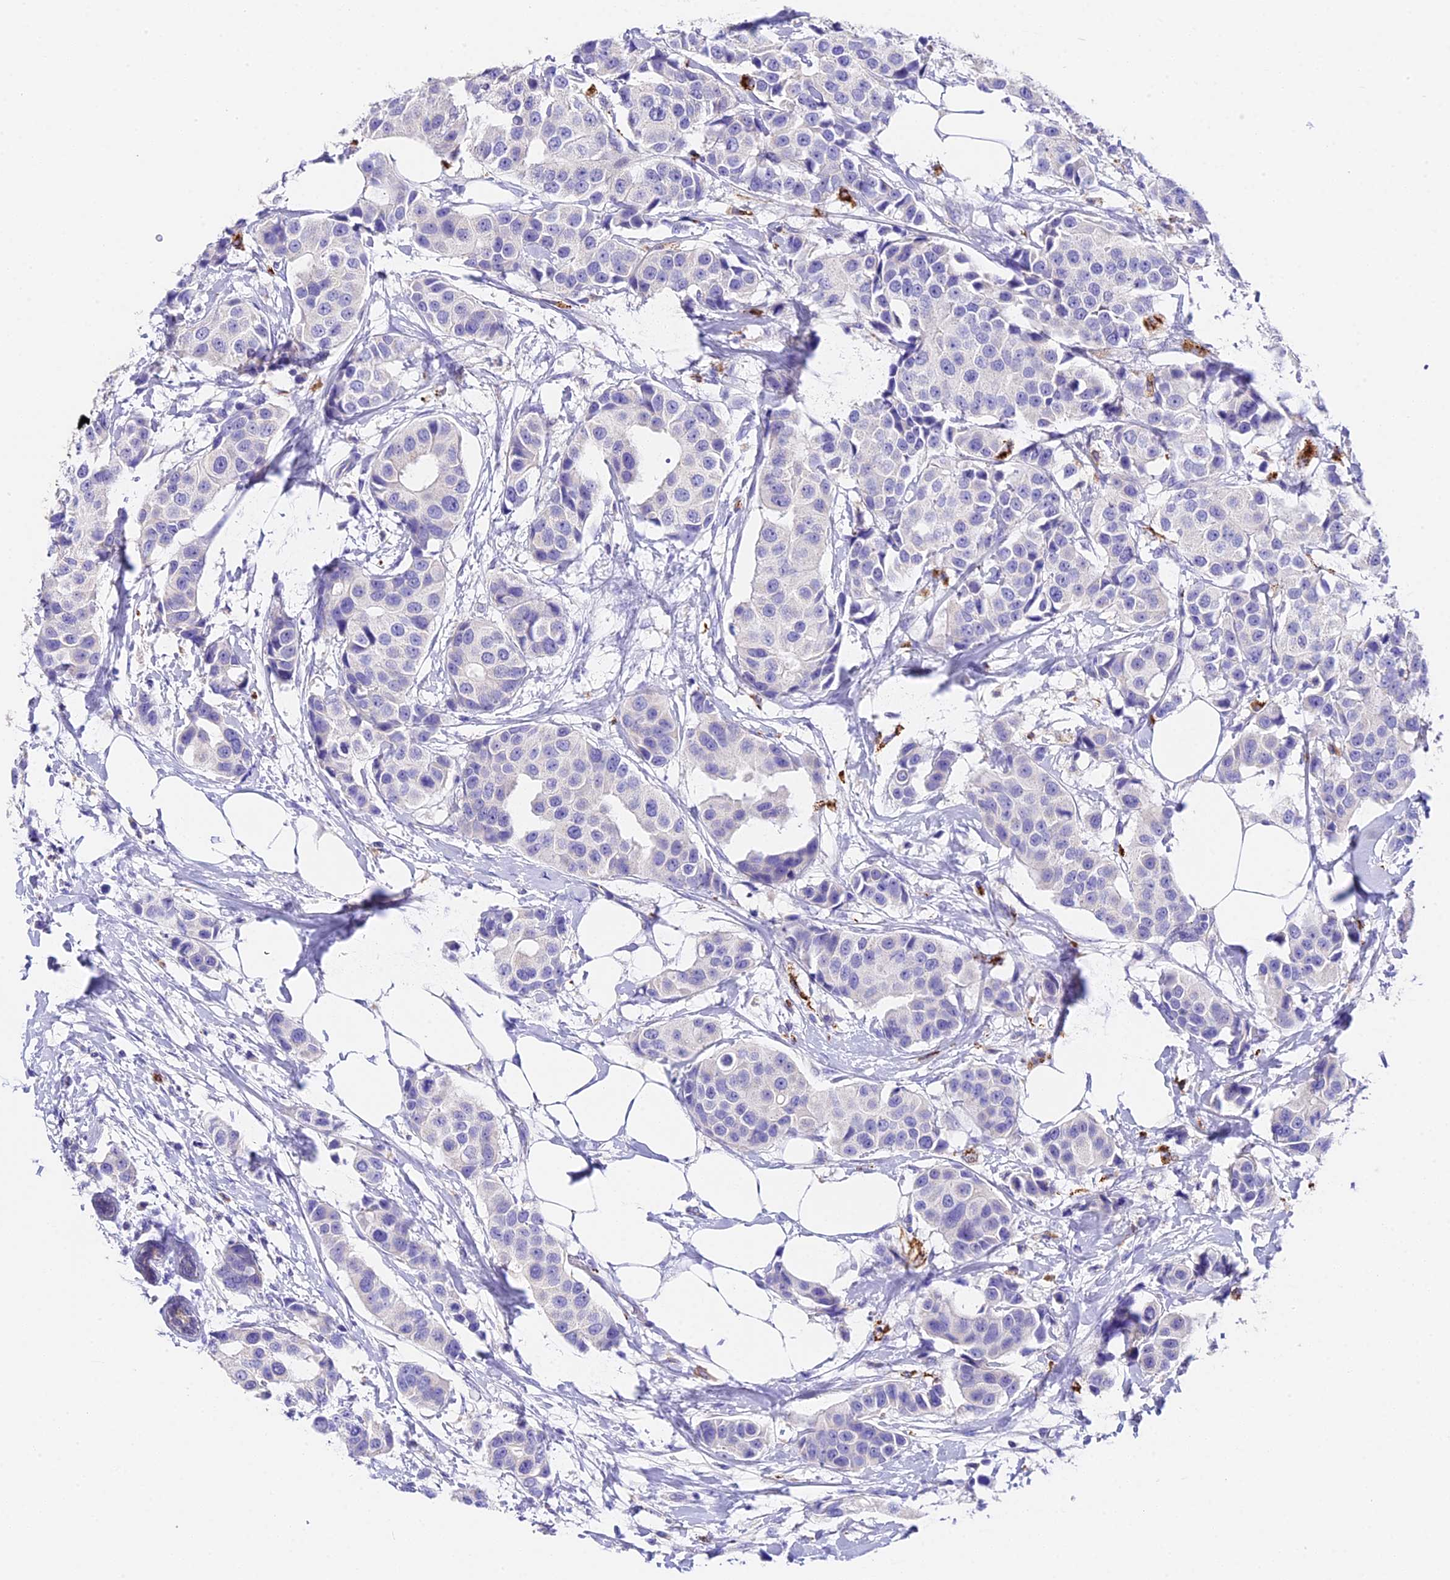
{"staining": {"intensity": "negative", "quantity": "none", "location": "none"}, "tissue": "breast cancer", "cell_type": "Tumor cells", "image_type": "cancer", "snomed": [{"axis": "morphology", "description": "Normal tissue, NOS"}, {"axis": "morphology", "description": "Duct carcinoma"}, {"axis": "topography", "description": "Breast"}], "caption": "The micrograph demonstrates no significant expression in tumor cells of breast infiltrating ductal carcinoma. (DAB immunohistochemistry (IHC), high magnification).", "gene": "LYPD6", "patient": {"sex": "female", "age": 39}}